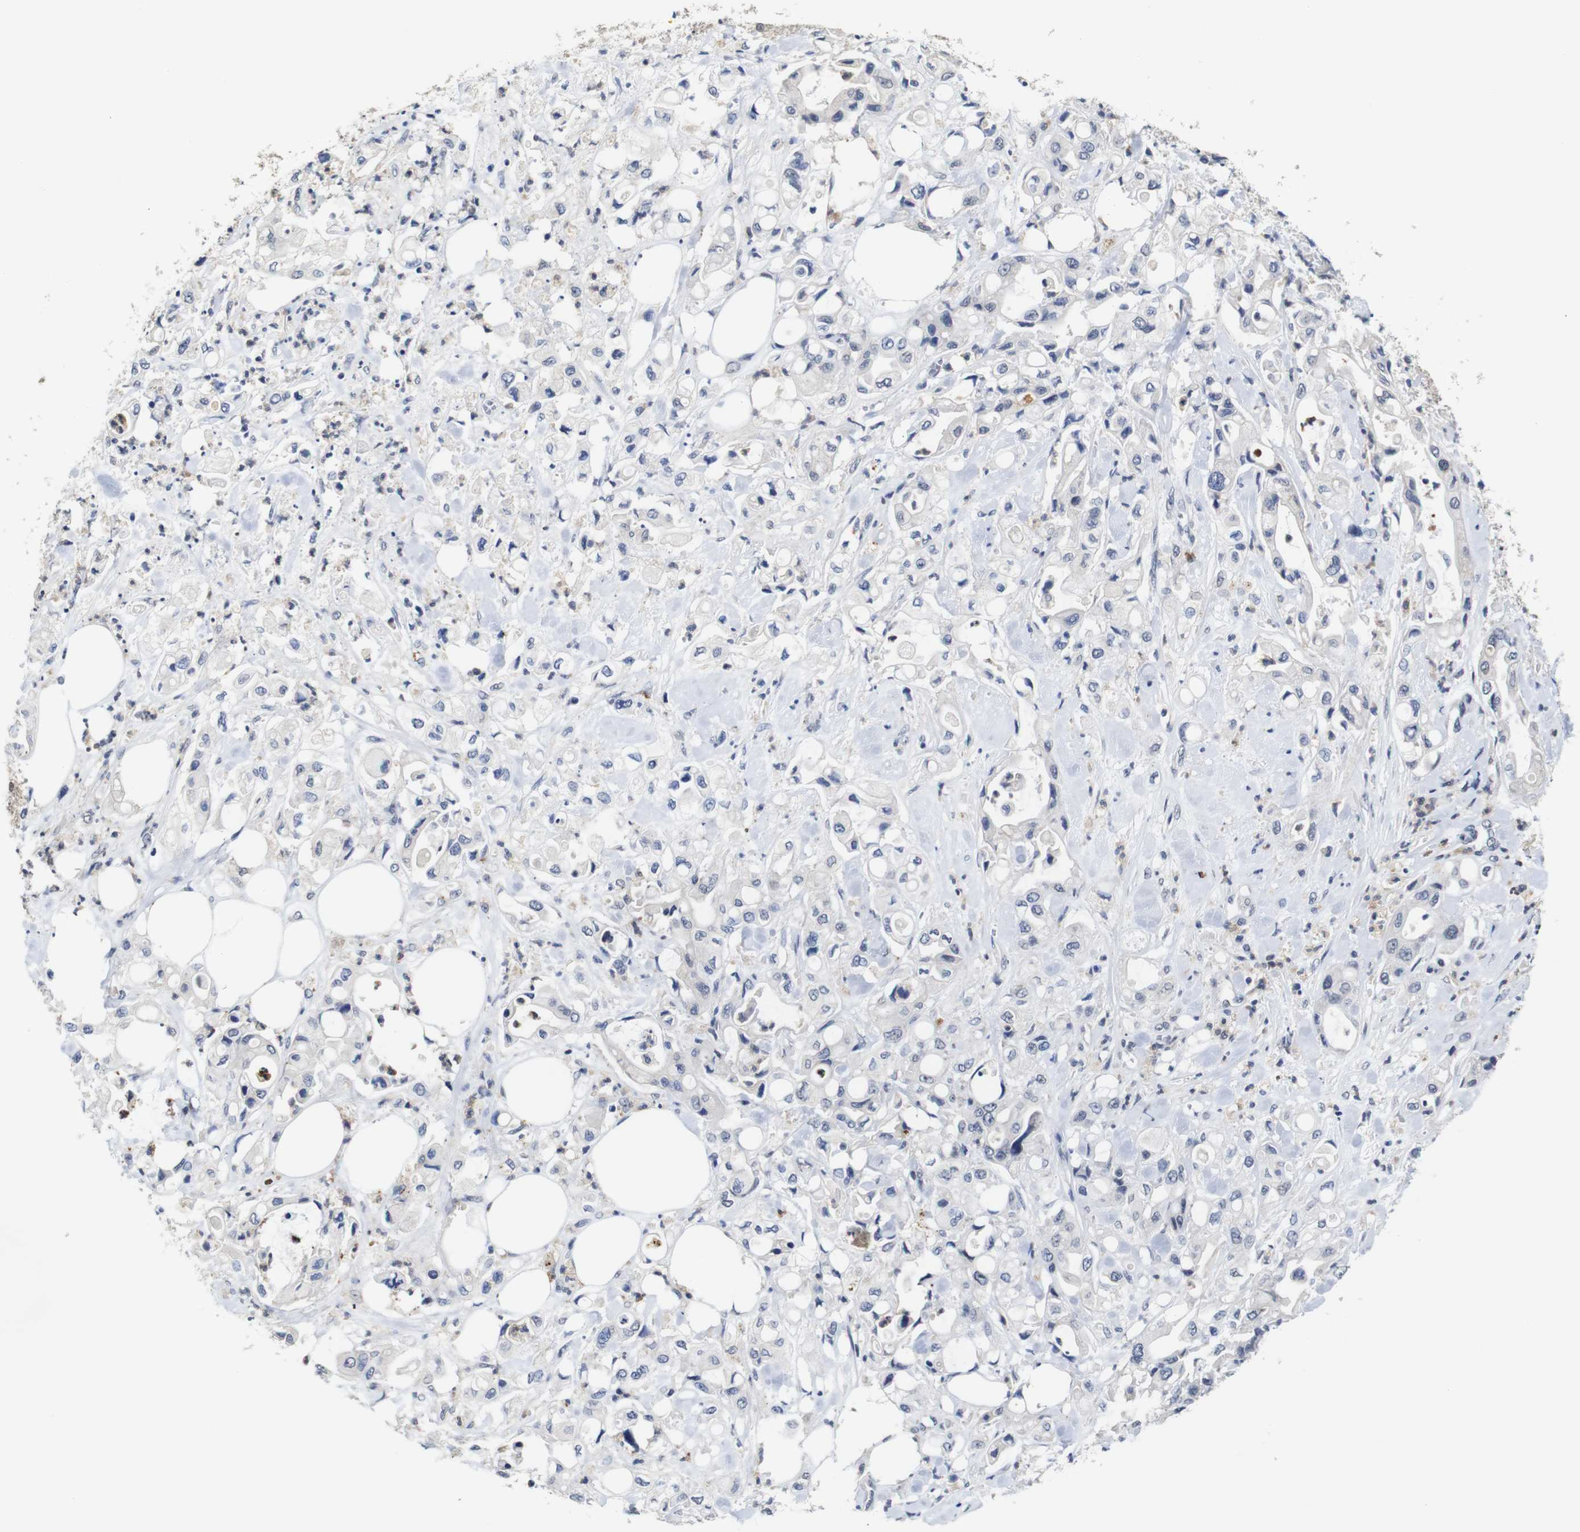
{"staining": {"intensity": "negative", "quantity": "none", "location": "none"}, "tissue": "pancreatic cancer", "cell_type": "Tumor cells", "image_type": "cancer", "snomed": [{"axis": "morphology", "description": "Adenocarcinoma, NOS"}, {"axis": "topography", "description": "Pancreas"}], "caption": "Human pancreatic cancer stained for a protein using immunohistochemistry demonstrates no positivity in tumor cells.", "gene": "NTRK3", "patient": {"sex": "male", "age": 70}}